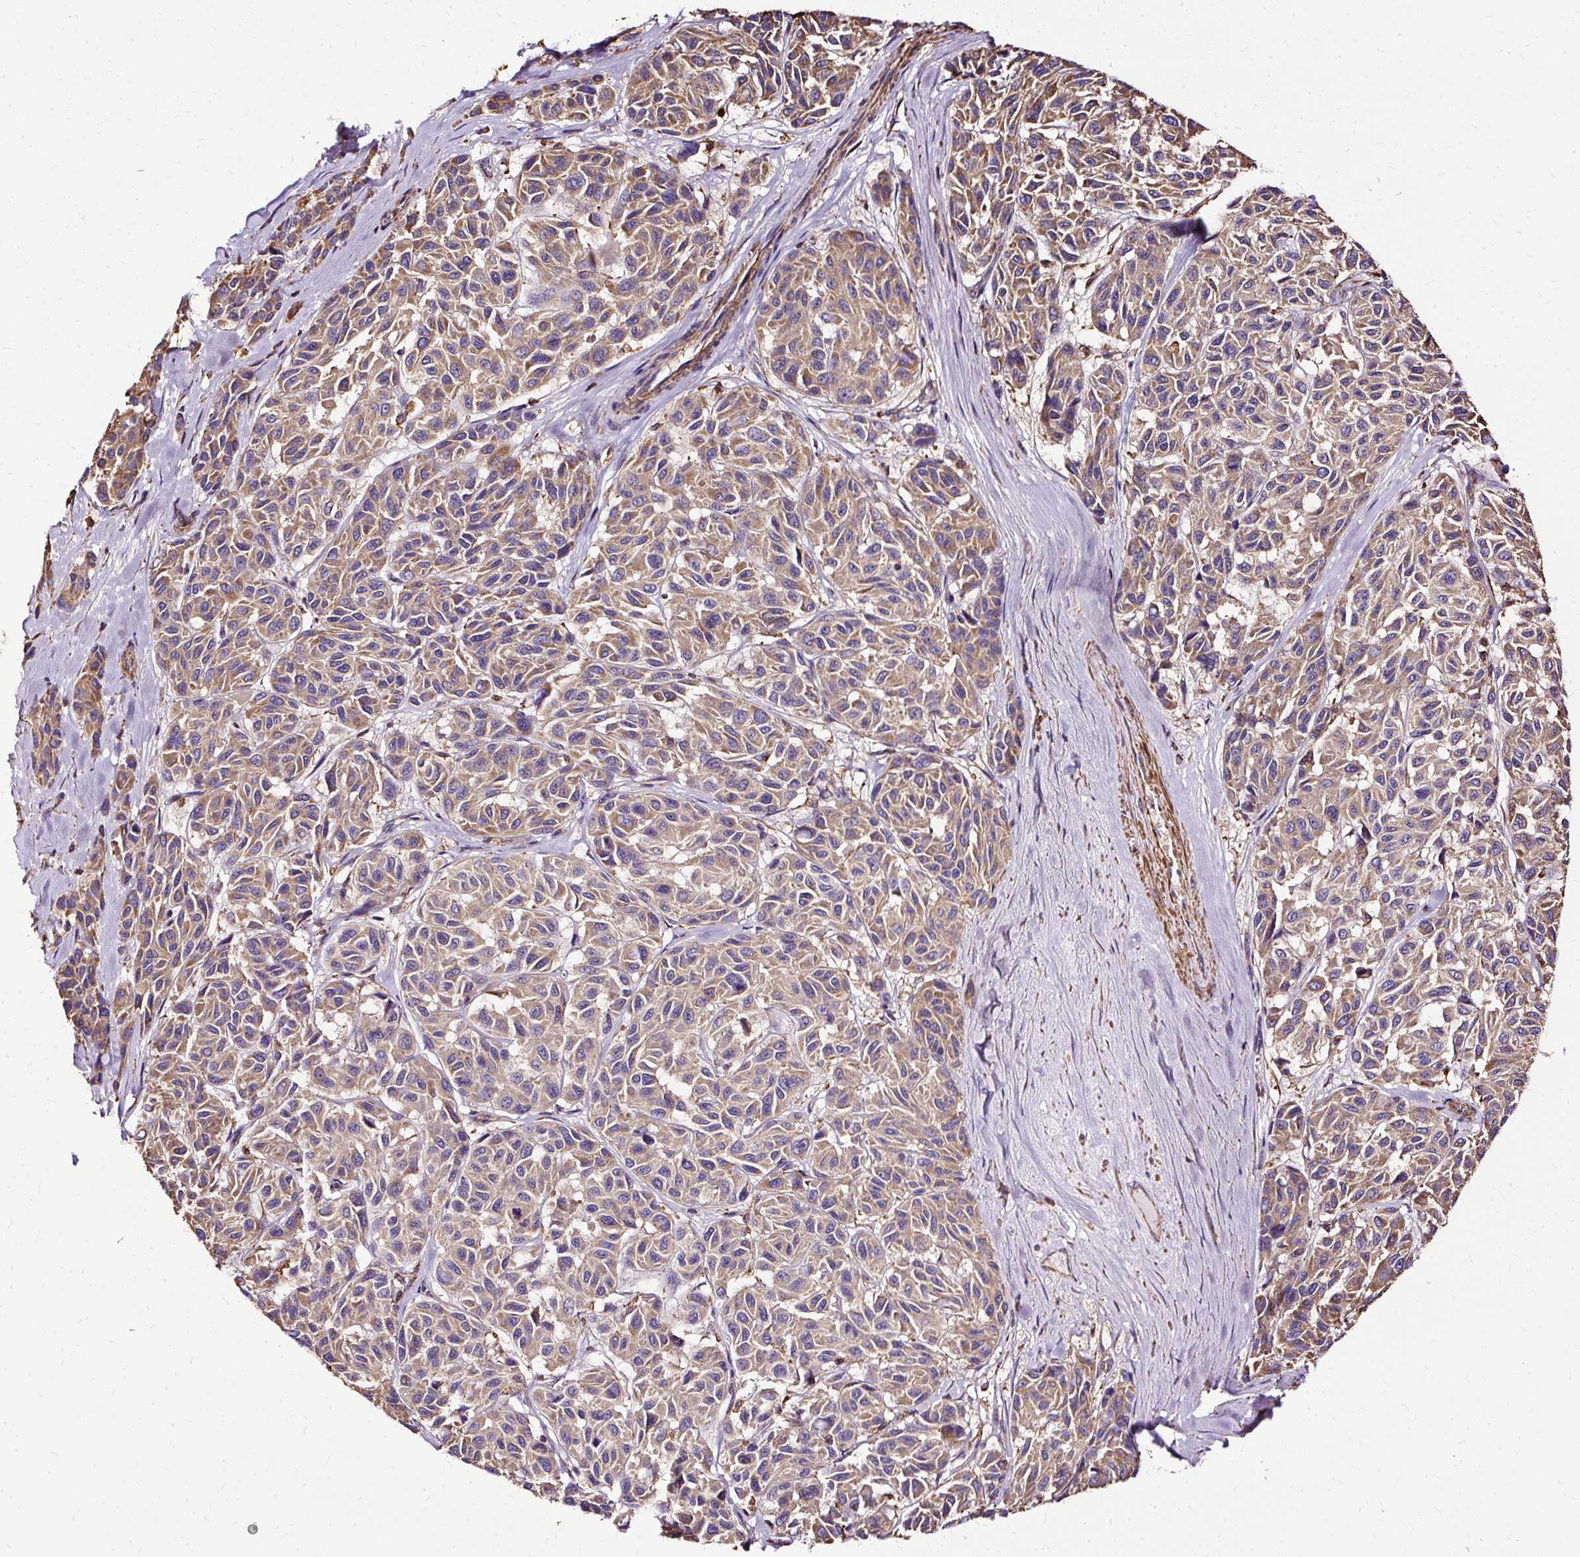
{"staining": {"intensity": "moderate", "quantity": ">75%", "location": "cytoplasmic/membranous"}, "tissue": "melanoma", "cell_type": "Tumor cells", "image_type": "cancer", "snomed": [{"axis": "morphology", "description": "Malignant melanoma, NOS"}, {"axis": "topography", "description": "Skin"}], "caption": "An image showing moderate cytoplasmic/membranous positivity in approximately >75% of tumor cells in malignant melanoma, as visualized by brown immunohistochemical staining.", "gene": "KLHL11", "patient": {"sex": "female", "age": 66}}